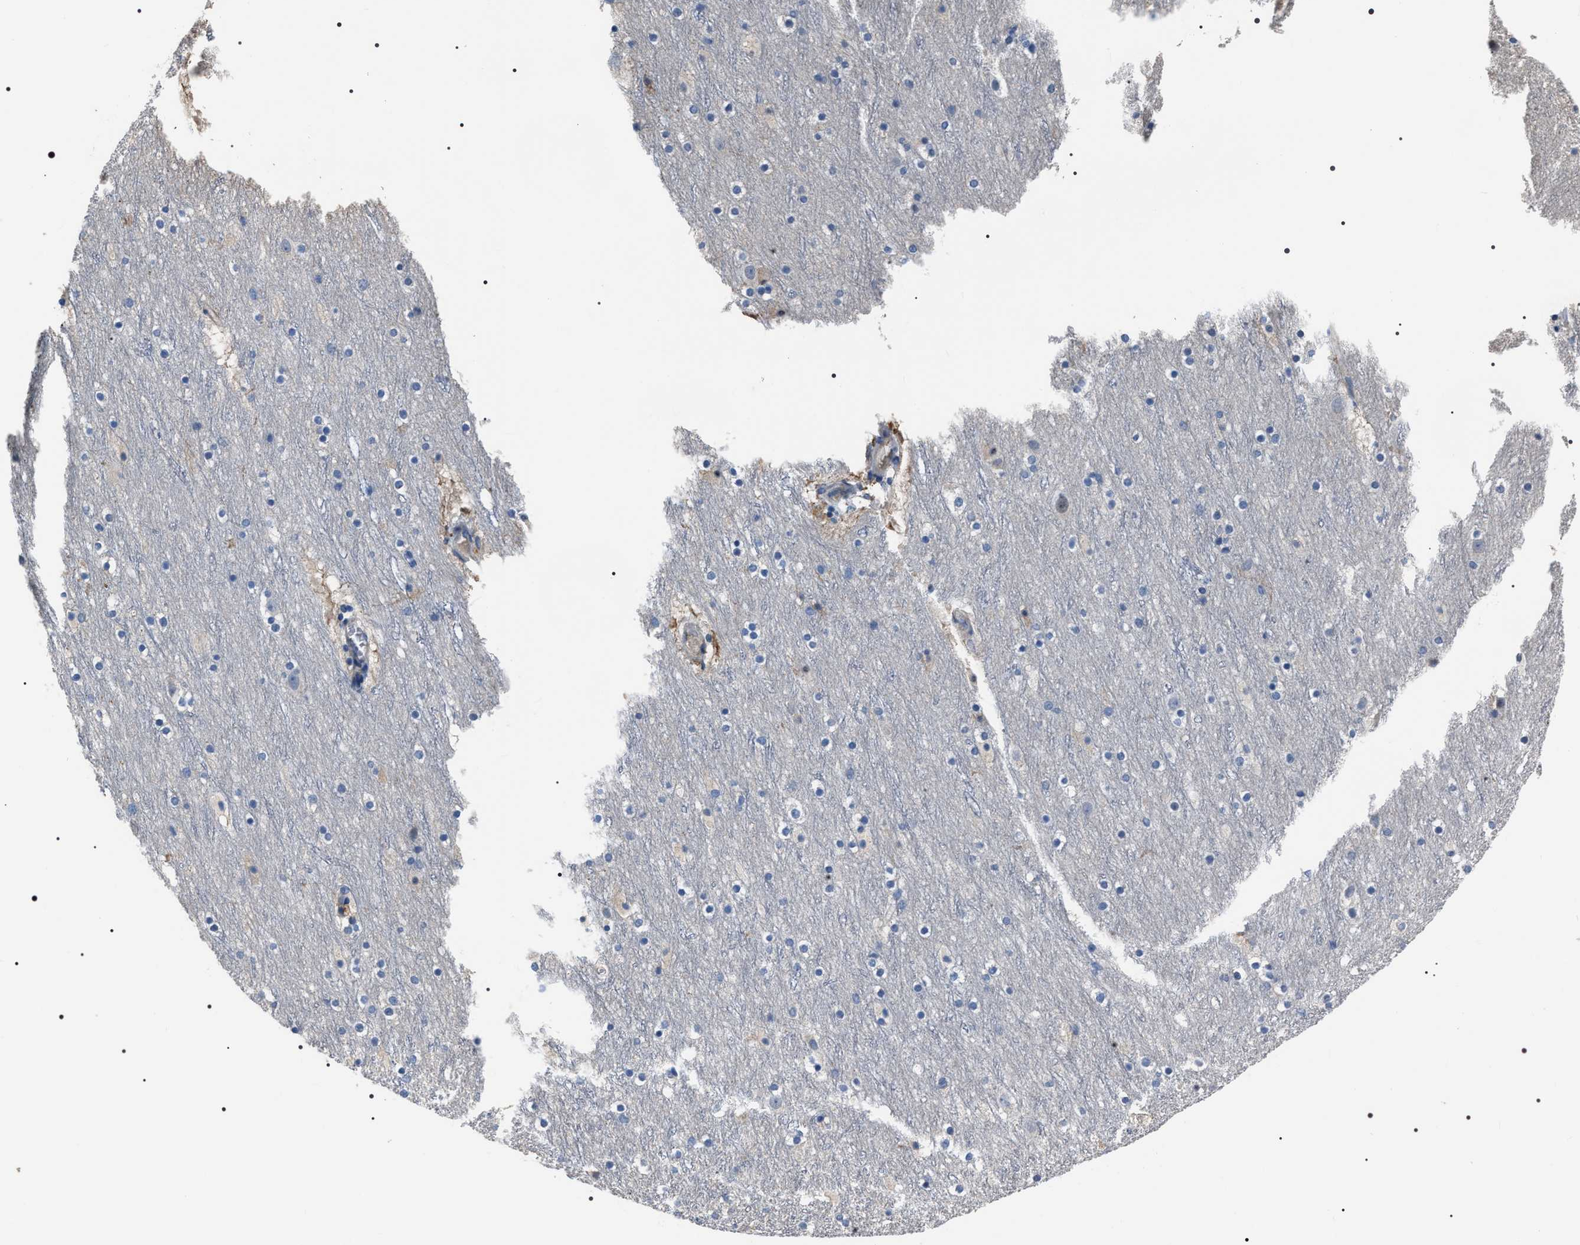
{"staining": {"intensity": "negative", "quantity": "none", "location": "none"}, "tissue": "cerebral cortex", "cell_type": "Endothelial cells", "image_type": "normal", "snomed": [{"axis": "morphology", "description": "Normal tissue, NOS"}, {"axis": "topography", "description": "Cerebral cortex"}], "caption": "Immunohistochemistry of benign human cerebral cortex displays no positivity in endothelial cells.", "gene": "TRIM54", "patient": {"sex": "male", "age": 45}}